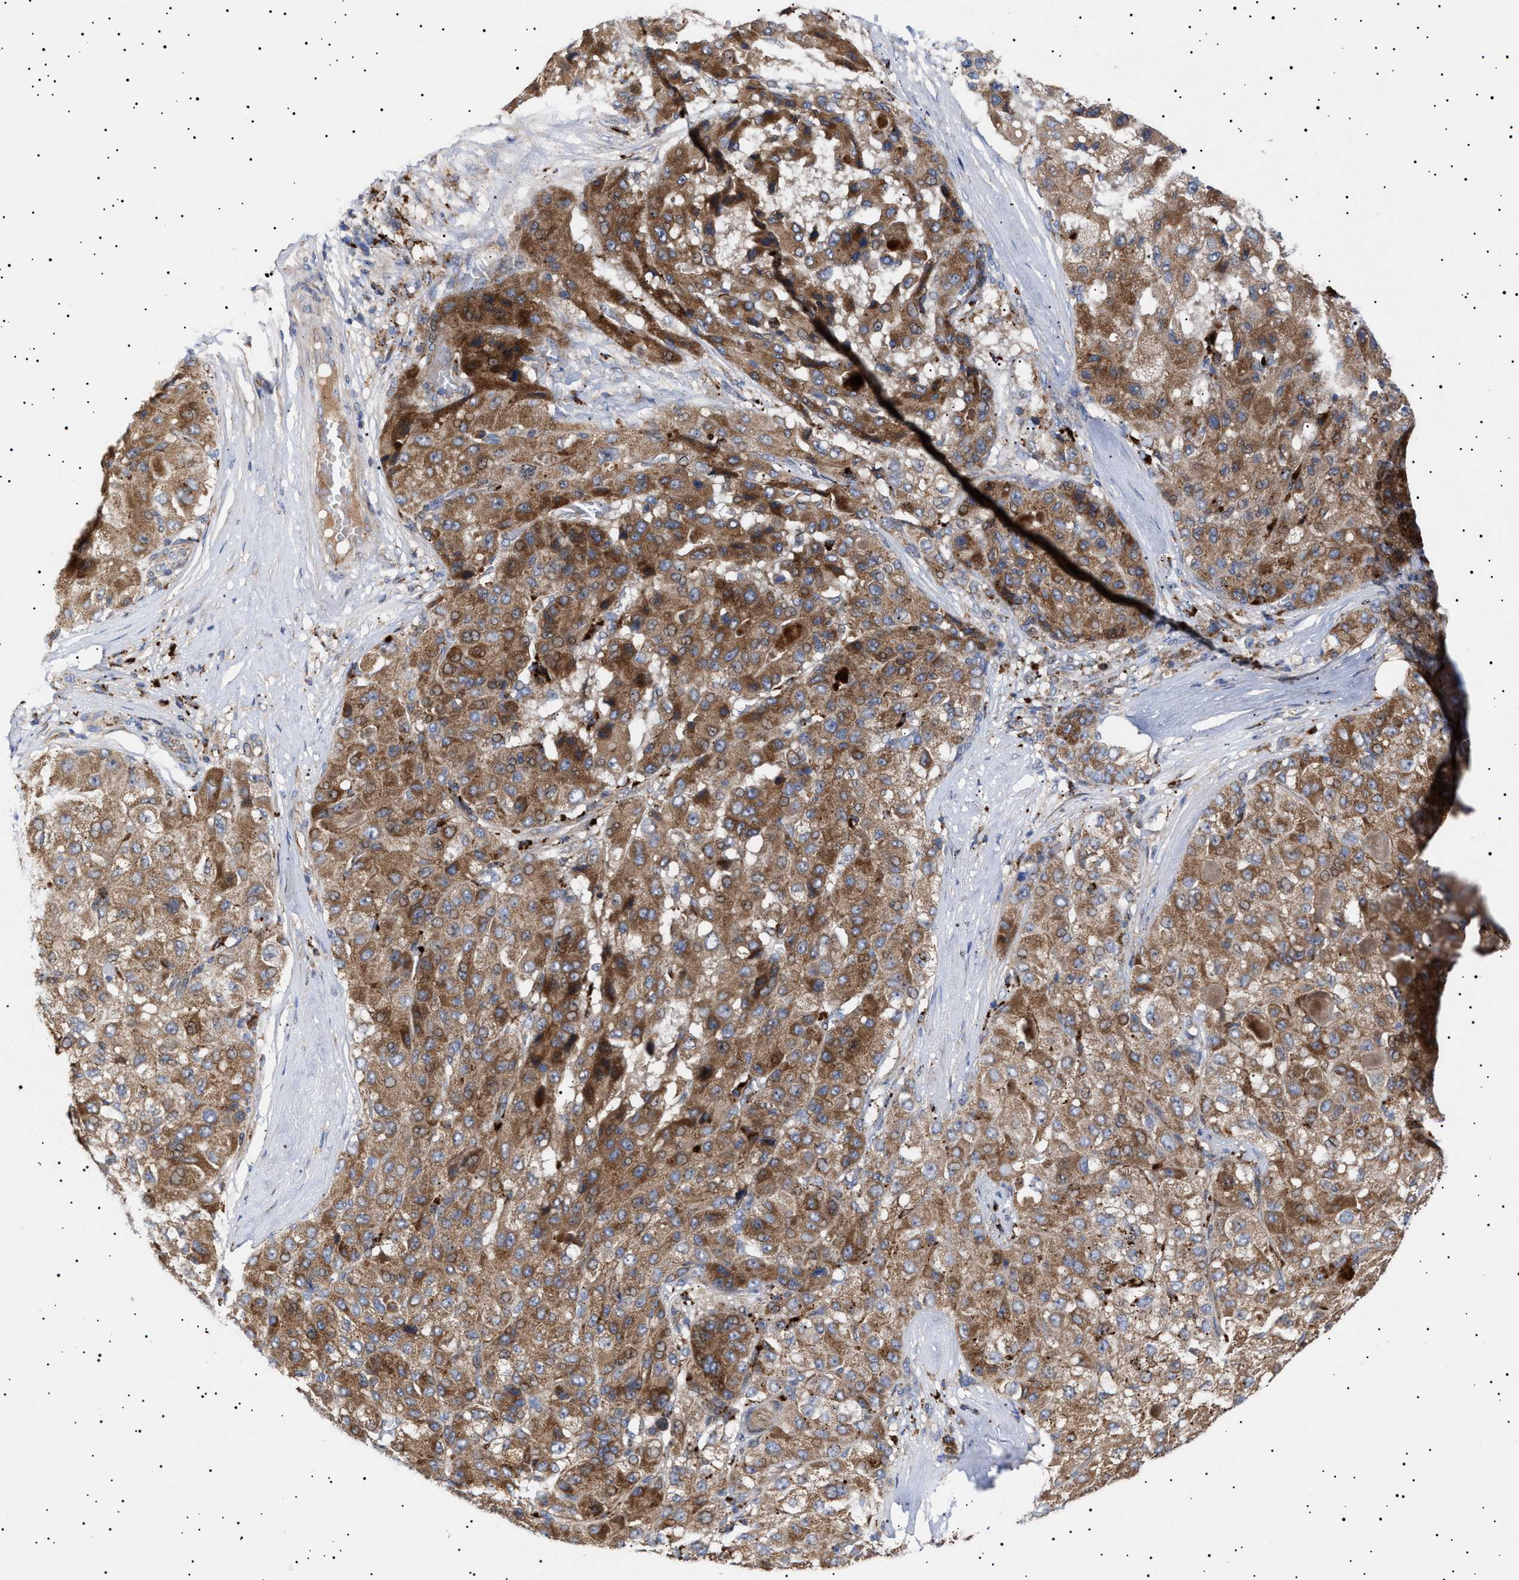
{"staining": {"intensity": "moderate", "quantity": ">75%", "location": "cytoplasmic/membranous"}, "tissue": "liver cancer", "cell_type": "Tumor cells", "image_type": "cancer", "snomed": [{"axis": "morphology", "description": "Carcinoma, Hepatocellular, NOS"}, {"axis": "topography", "description": "Liver"}], "caption": "Immunohistochemistry histopathology image of neoplastic tissue: liver cancer stained using immunohistochemistry (IHC) displays medium levels of moderate protein expression localized specifically in the cytoplasmic/membranous of tumor cells, appearing as a cytoplasmic/membranous brown color.", "gene": "MRPL10", "patient": {"sex": "male", "age": 80}}